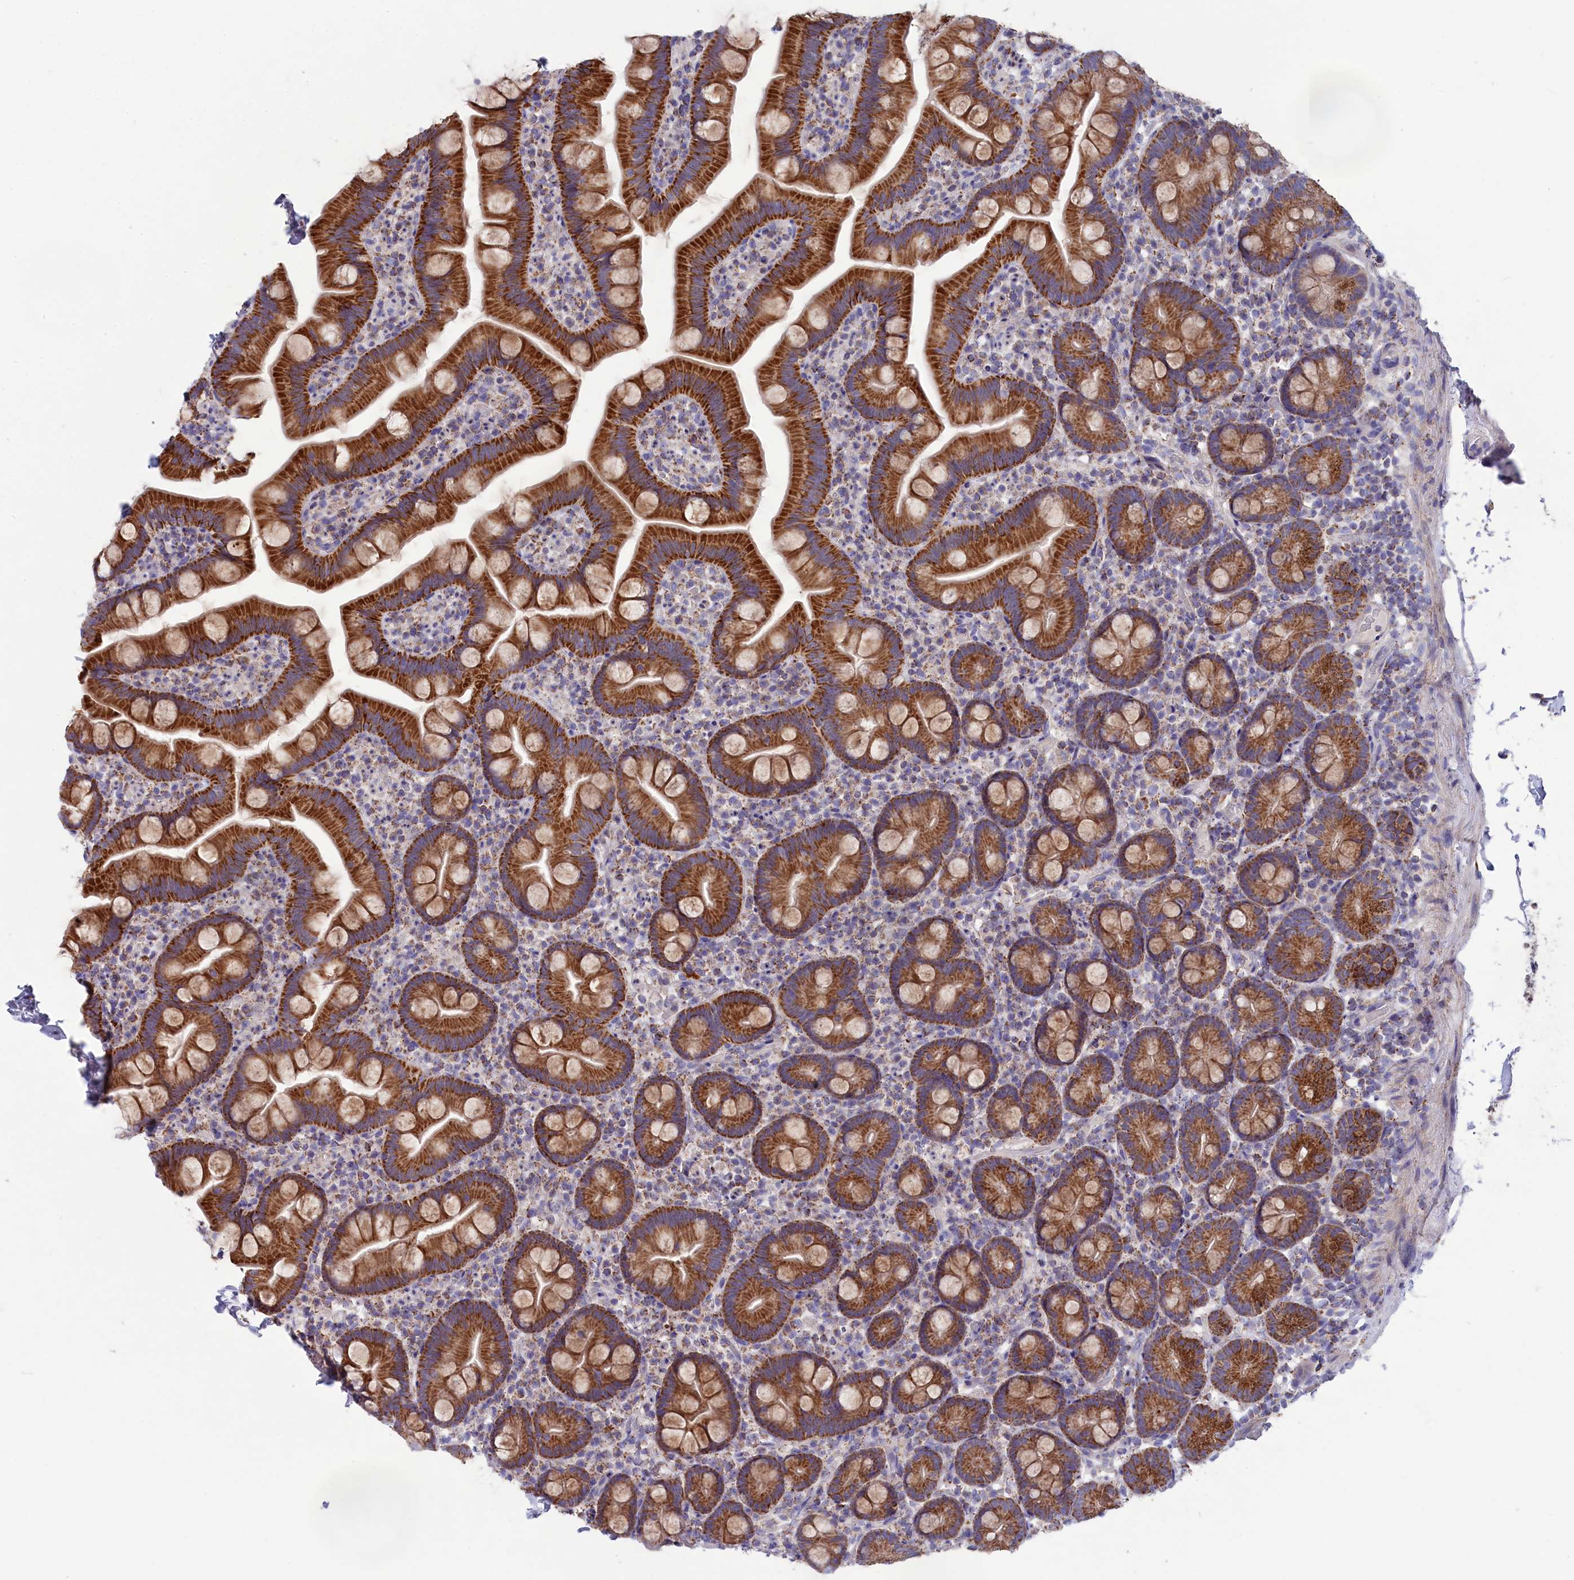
{"staining": {"intensity": "moderate", "quantity": ">75%", "location": "cytoplasmic/membranous"}, "tissue": "small intestine", "cell_type": "Glandular cells", "image_type": "normal", "snomed": [{"axis": "morphology", "description": "Normal tissue, NOS"}, {"axis": "topography", "description": "Small intestine"}], "caption": "Glandular cells exhibit medium levels of moderate cytoplasmic/membranous expression in approximately >75% of cells in unremarkable human small intestine. The staining was performed using DAB (3,3'-diaminobenzidine) to visualize the protein expression in brown, while the nuclei were stained in blue with hematoxylin (Magnification: 20x).", "gene": "PRDM12", "patient": {"sex": "female", "age": 68}}